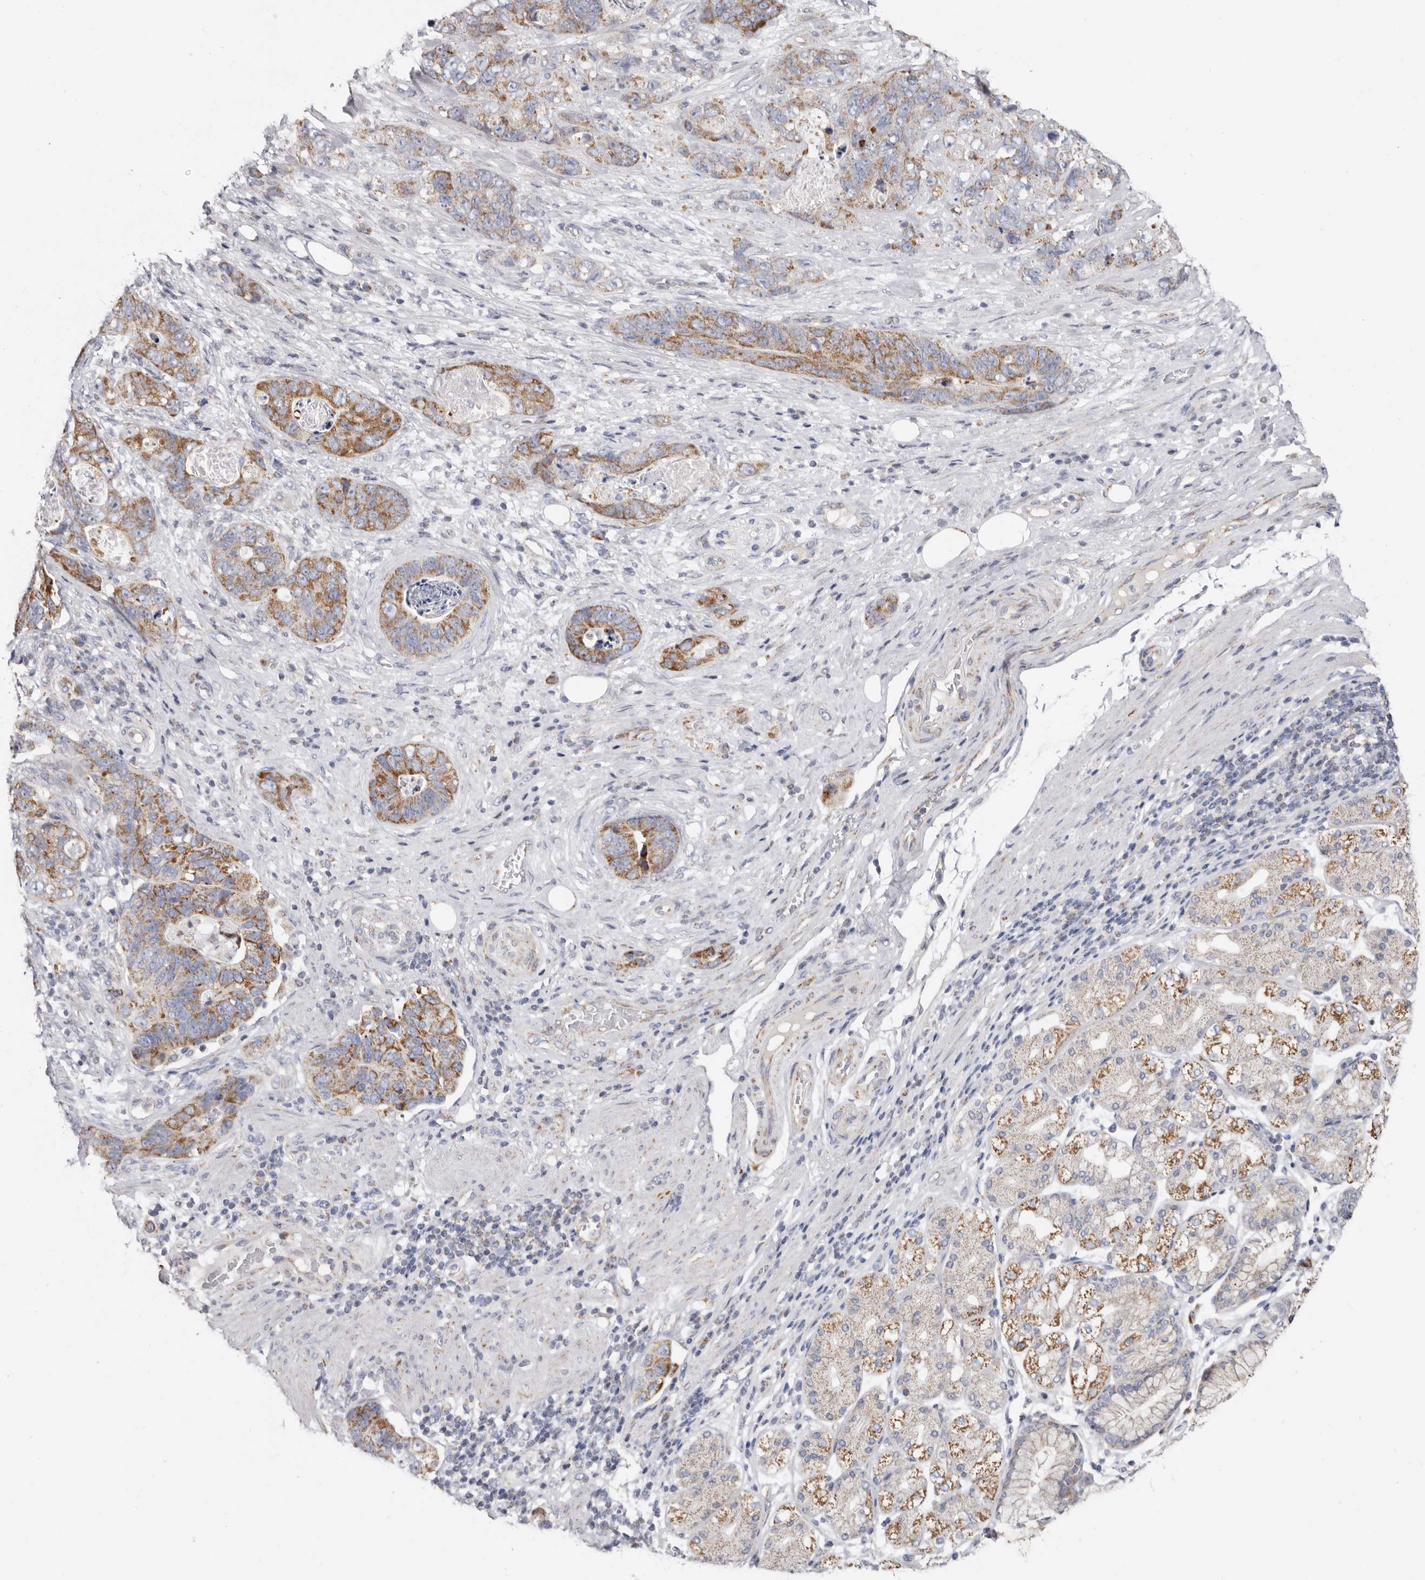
{"staining": {"intensity": "moderate", "quantity": ">75%", "location": "cytoplasmic/membranous"}, "tissue": "stomach cancer", "cell_type": "Tumor cells", "image_type": "cancer", "snomed": [{"axis": "morphology", "description": "Normal tissue, NOS"}, {"axis": "morphology", "description": "Adenocarcinoma, NOS"}, {"axis": "topography", "description": "Stomach"}], "caption": "An immunohistochemistry (IHC) image of neoplastic tissue is shown. Protein staining in brown shows moderate cytoplasmic/membranous positivity in stomach cancer within tumor cells.", "gene": "RSPO2", "patient": {"sex": "female", "age": 89}}